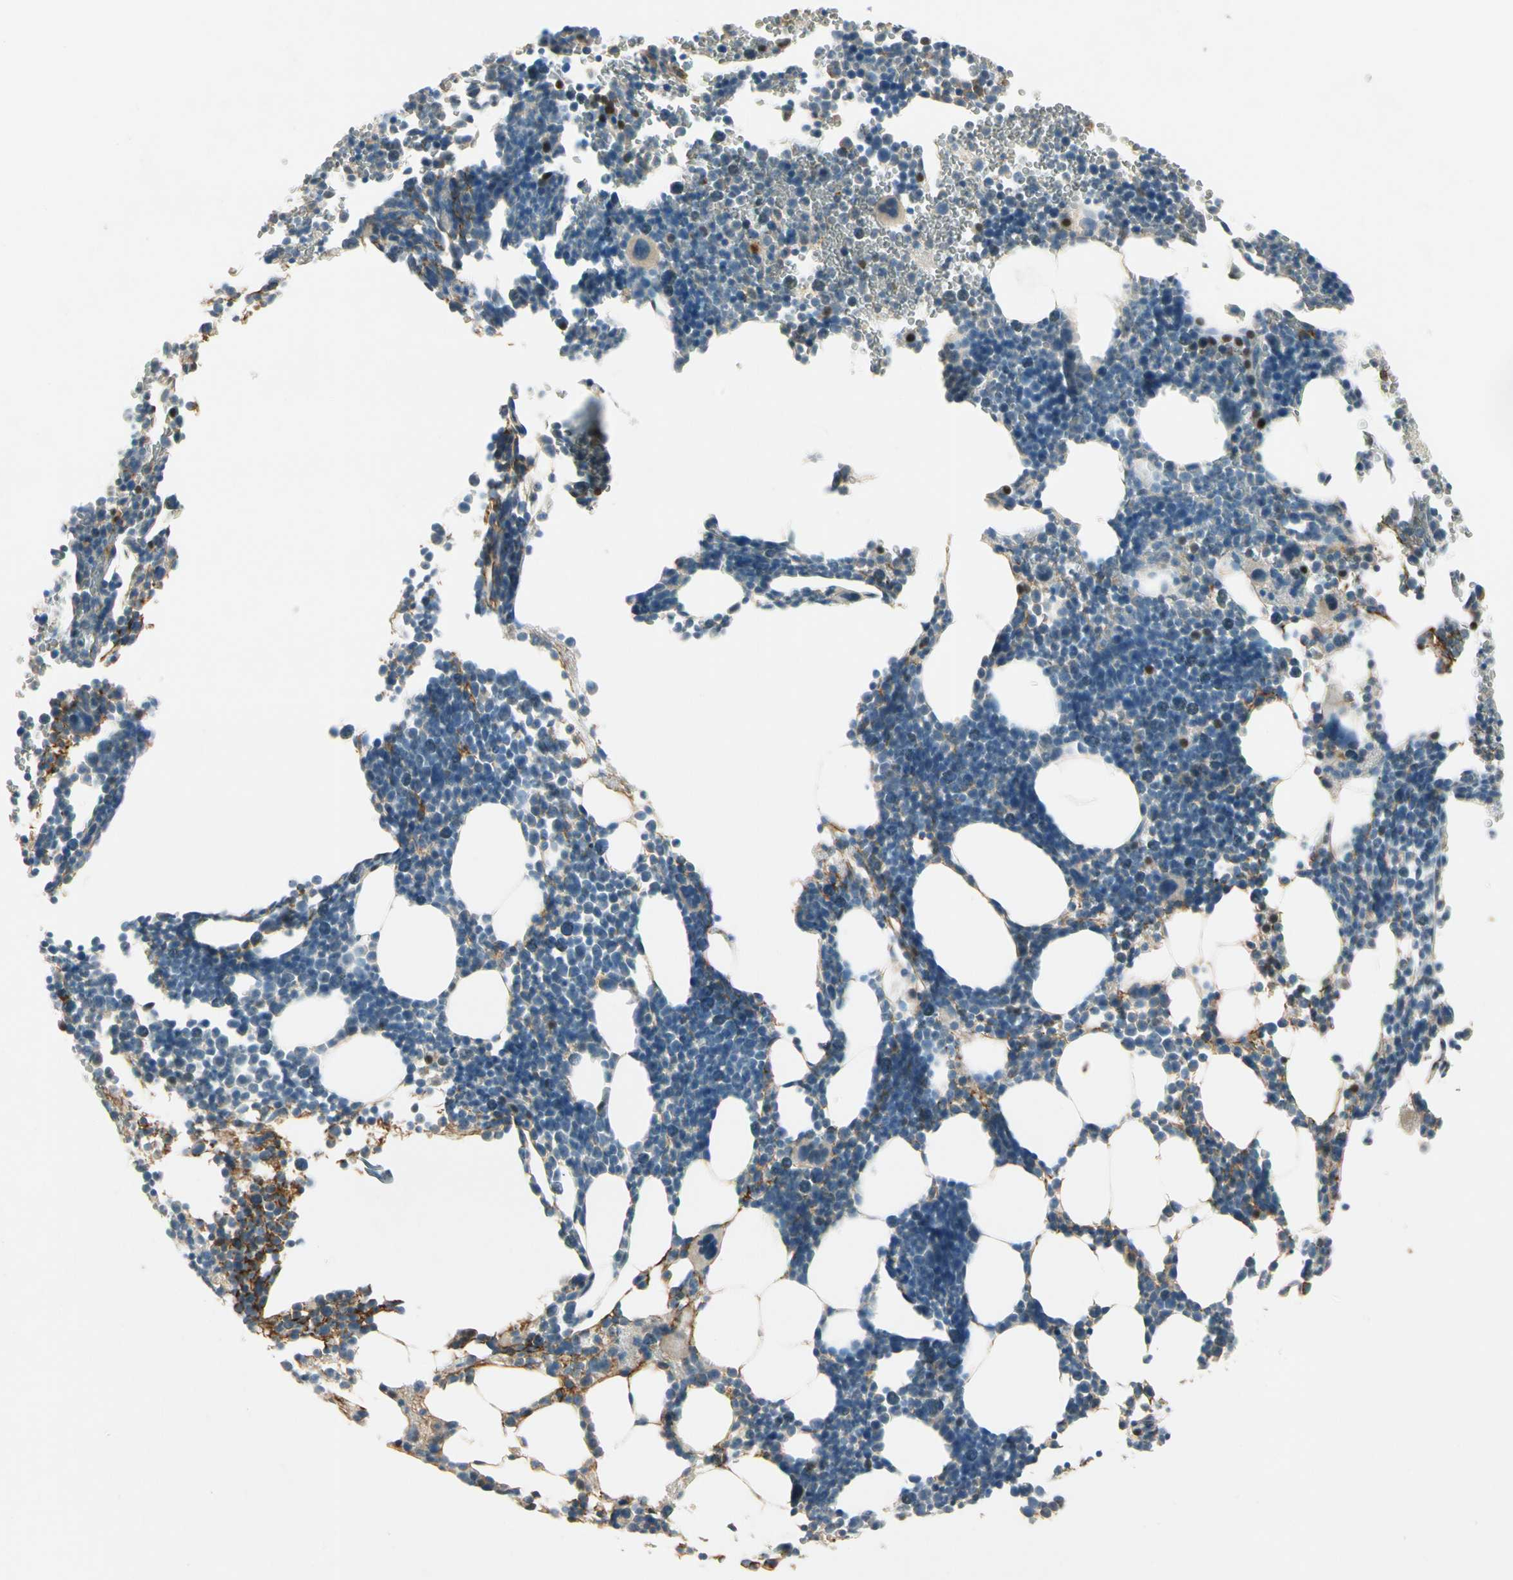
{"staining": {"intensity": "moderate", "quantity": "<25%", "location": "cytoplasmic/membranous"}, "tissue": "bone marrow", "cell_type": "Hematopoietic cells", "image_type": "normal", "snomed": [{"axis": "morphology", "description": "Normal tissue, NOS"}, {"axis": "topography", "description": "Bone marrow"}], "caption": "This is a micrograph of immunohistochemistry staining of unremarkable bone marrow, which shows moderate staining in the cytoplasmic/membranous of hematopoietic cells.", "gene": "PLXNA1", "patient": {"sex": "female", "age": 68}}